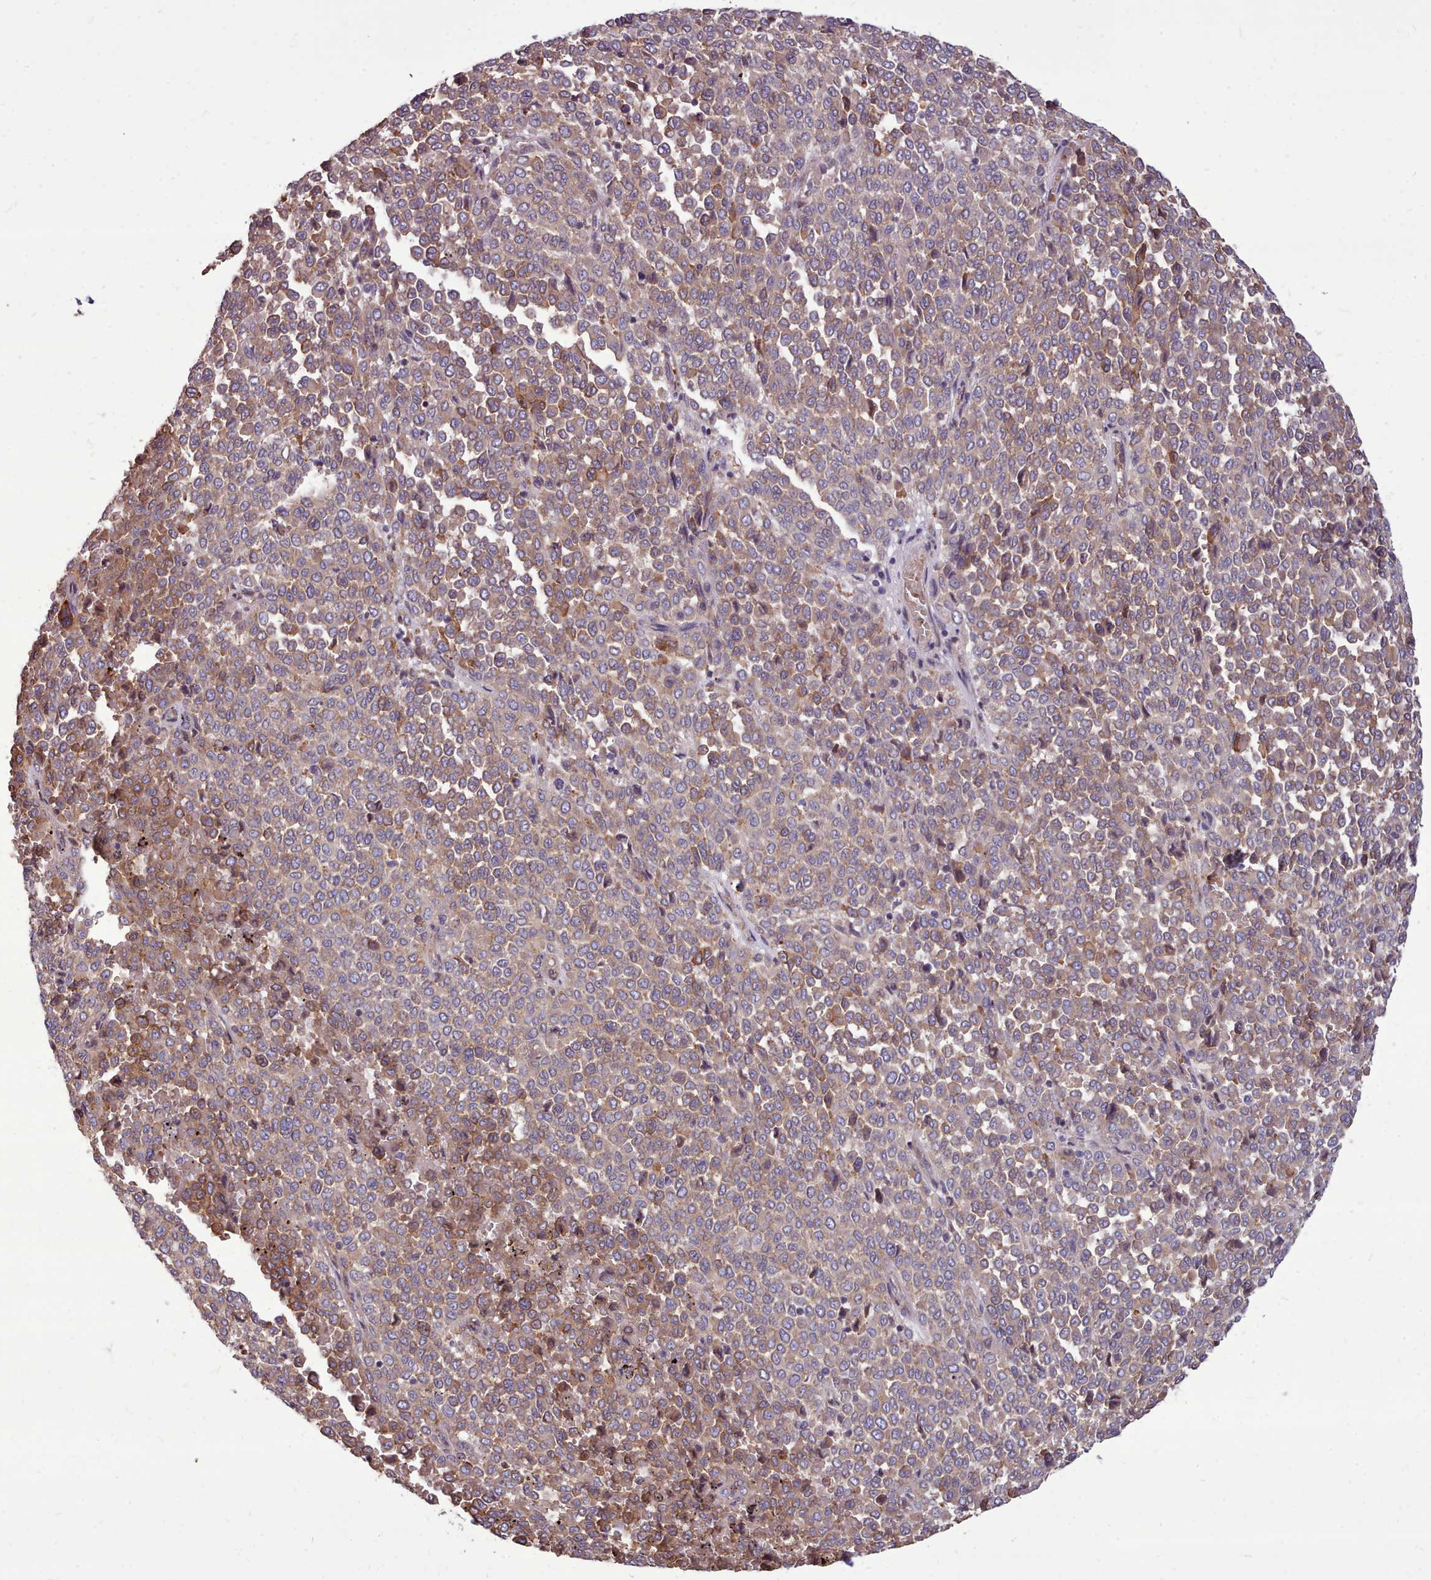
{"staining": {"intensity": "moderate", "quantity": ">75%", "location": "cytoplasmic/membranous"}, "tissue": "melanoma", "cell_type": "Tumor cells", "image_type": "cancer", "snomed": [{"axis": "morphology", "description": "Malignant melanoma, Metastatic site"}, {"axis": "topography", "description": "Pancreas"}], "caption": "This image displays IHC staining of melanoma, with medium moderate cytoplasmic/membranous expression in about >75% of tumor cells.", "gene": "PACSIN3", "patient": {"sex": "female", "age": 30}}